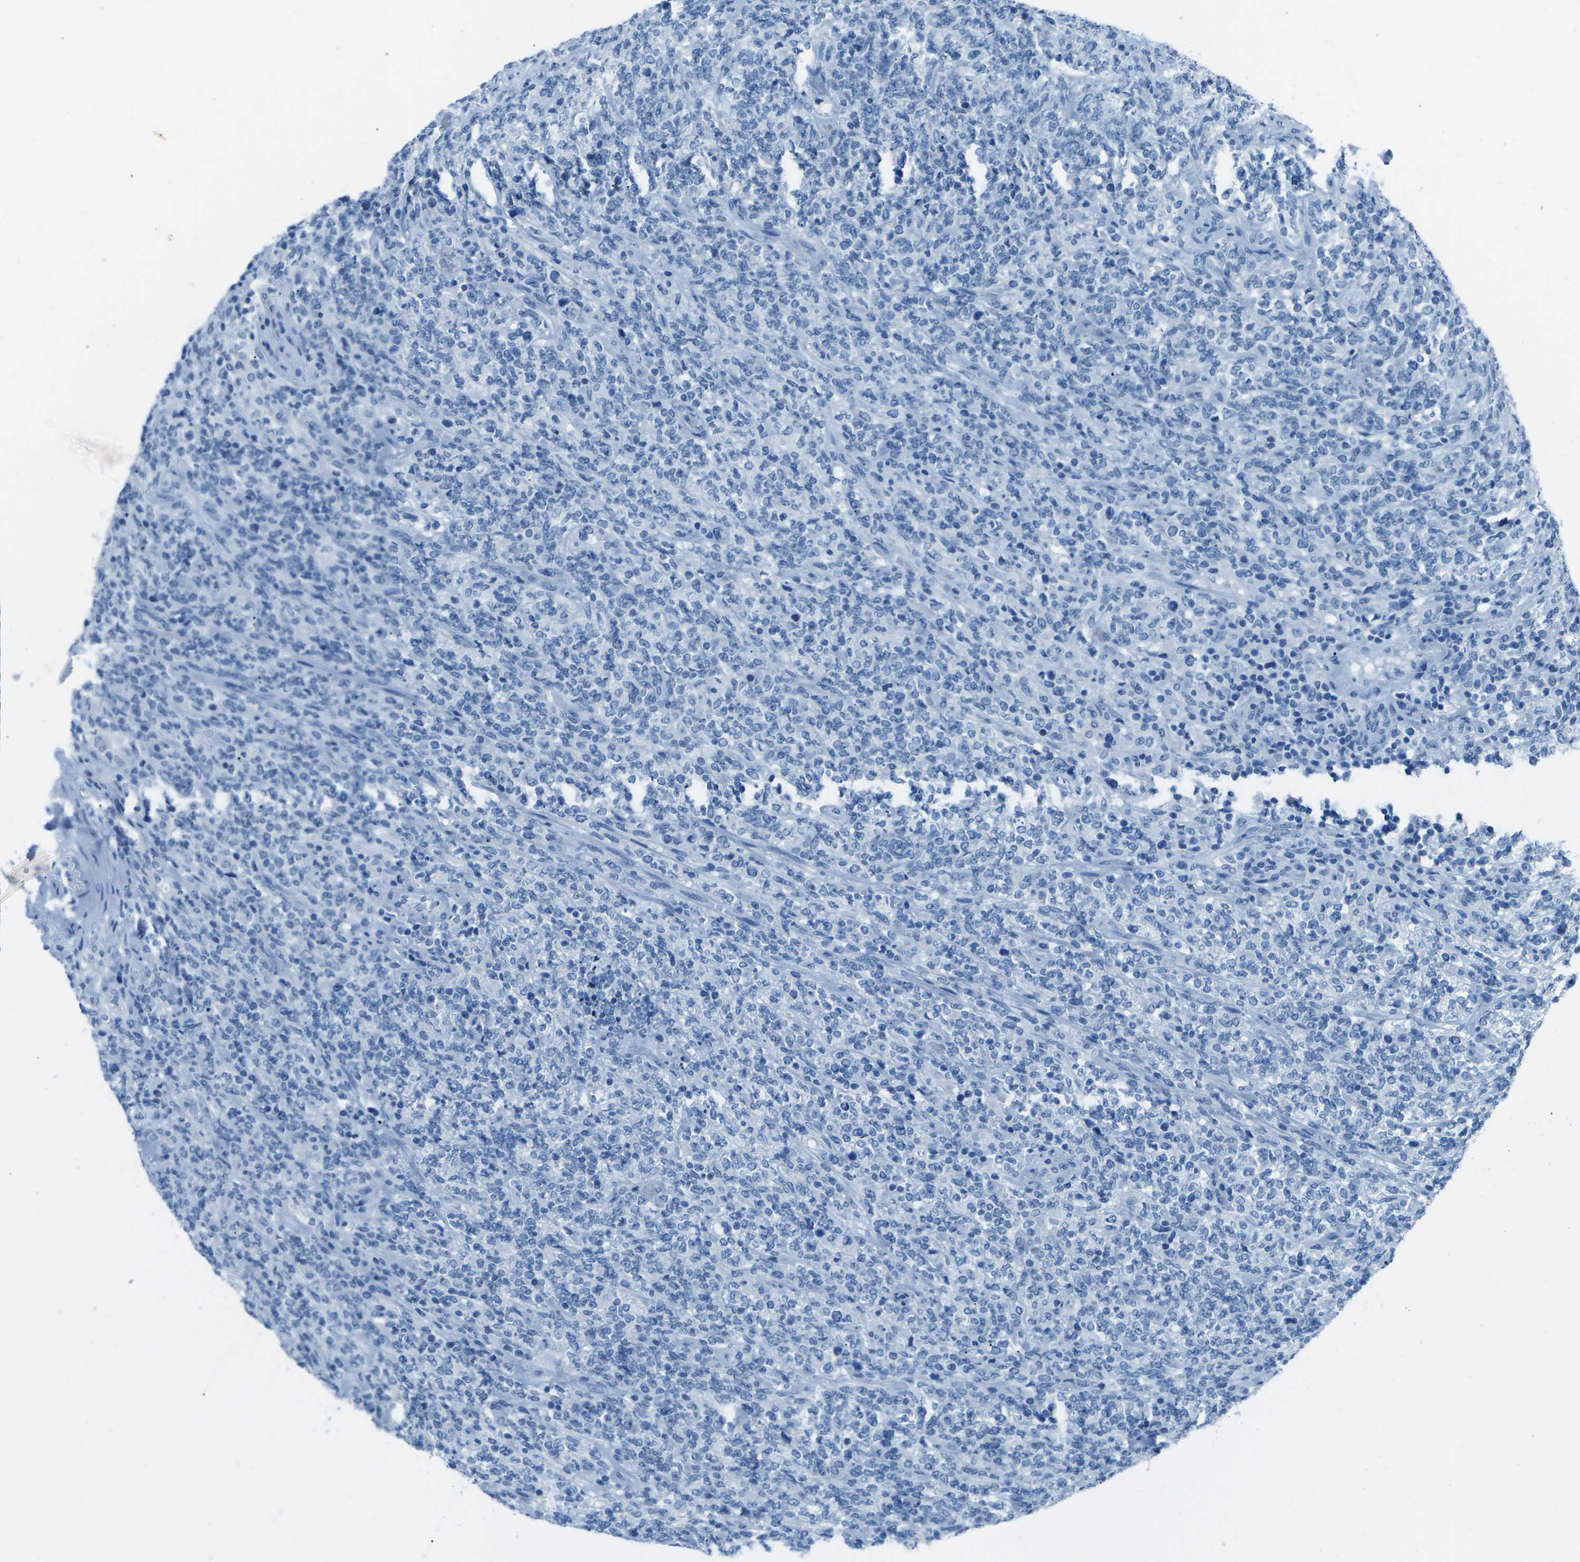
{"staining": {"intensity": "negative", "quantity": "none", "location": "none"}, "tissue": "lymphoma", "cell_type": "Tumor cells", "image_type": "cancer", "snomed": [{"axis": "morphology", "description": "Malignant lymphoma, non-Hodgkin's type, High grade"}, {"axis": "topography", "description": "Soft tissue"}], "caption": "Tumor cells are negative for brown protein staining in malignant lymphoma, non-Hodgkin's type (high-grade).", "gene": "MYH8", "patient": {"sex": "male", "age": 18}}